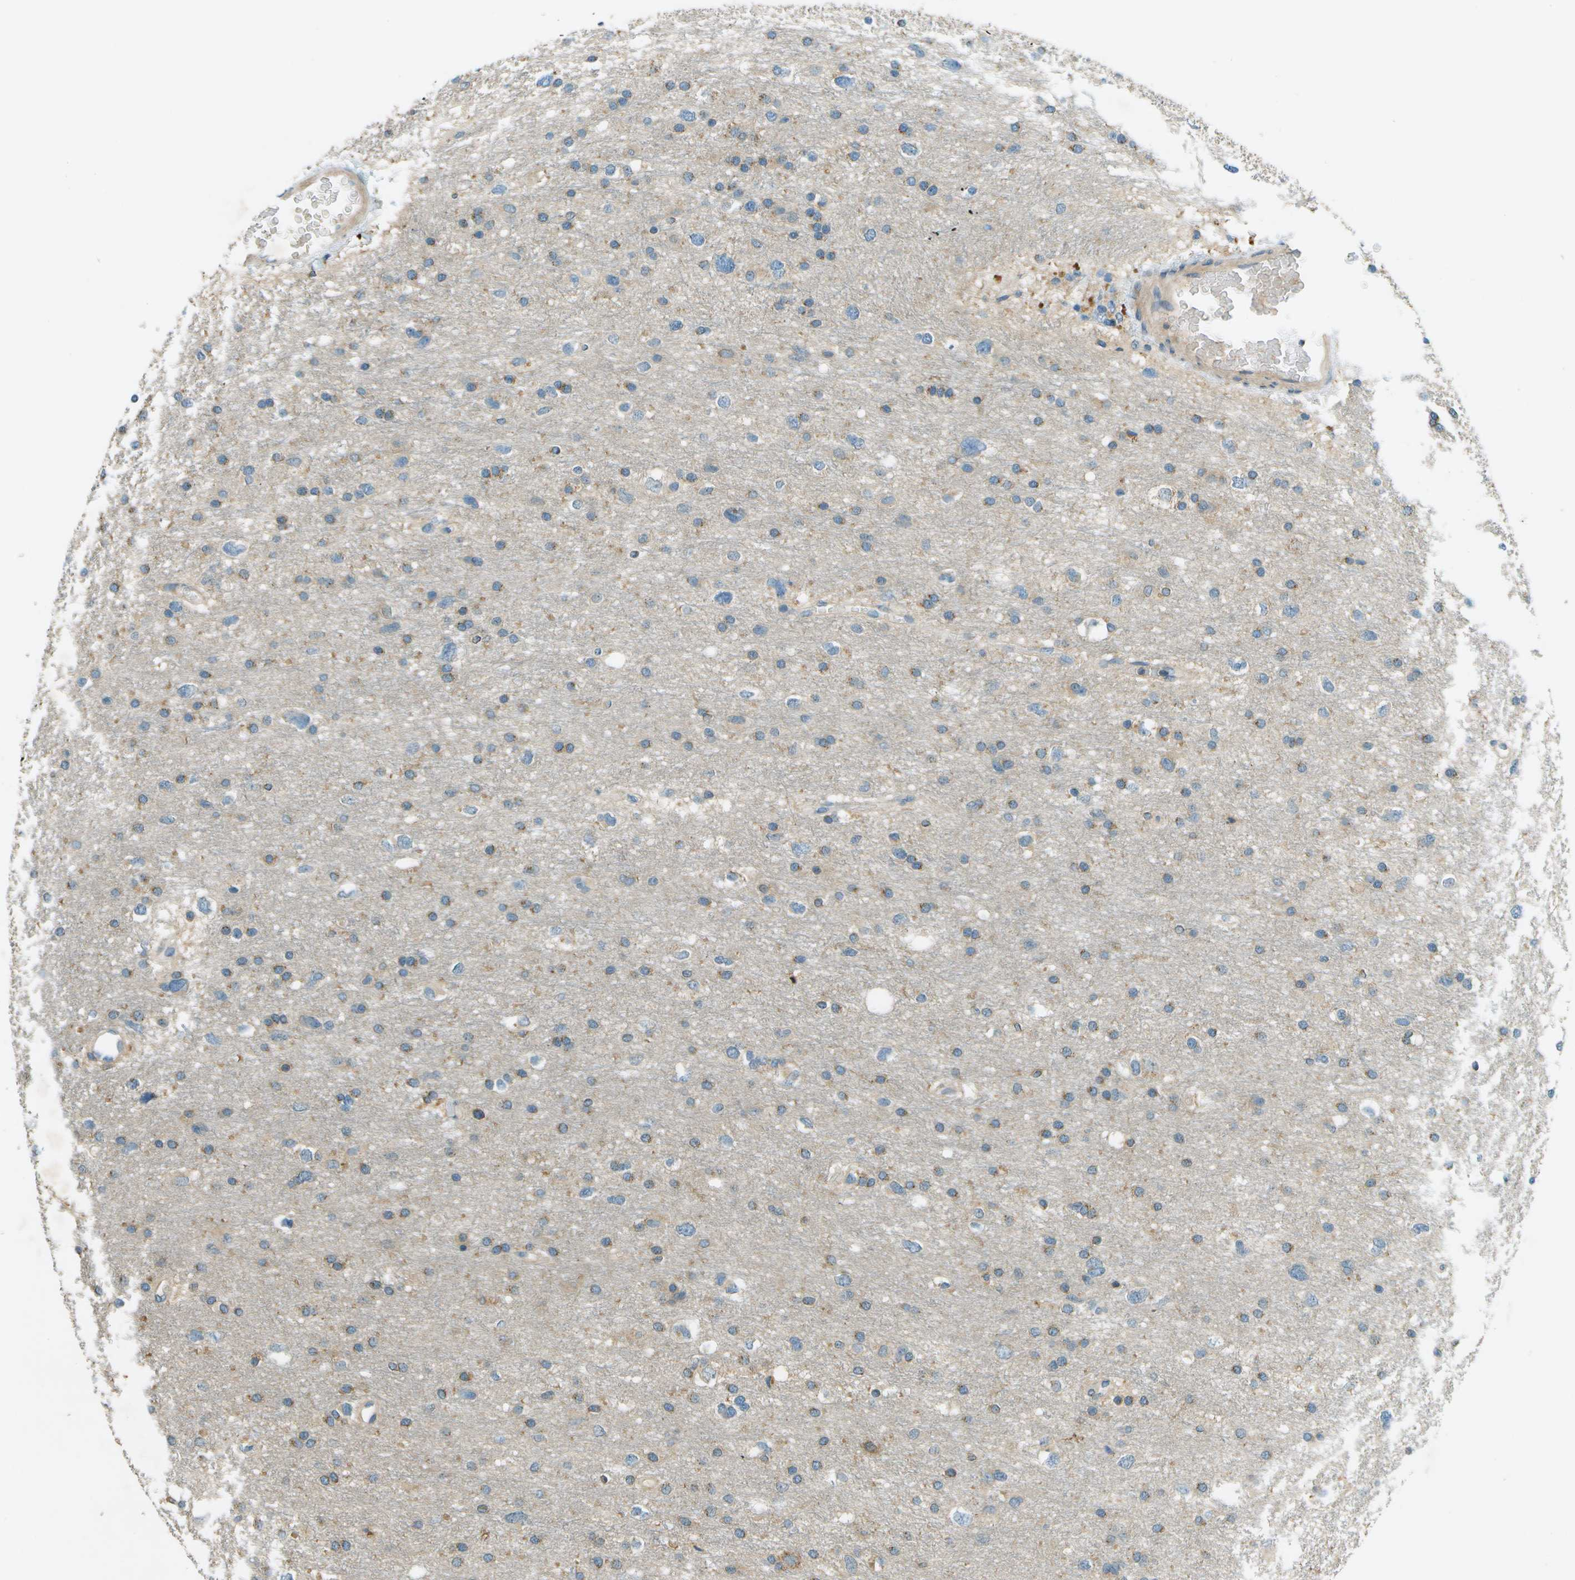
{"staining": {"intensity": "moderate", "quantity": "<25%", "location": "cytoplasmic/membranous"}, "tissue": "glioma", "cell_type": "Tumor cells", "image_type": "cancer", "snomed": [{"axis": "morphology", "description": "Glioma, malignant, Low grade"}, {"axis": "topography", "description": "Brain"}], "caption": "Glioma was stained to show a protein in brown. There is low levels of moderate cytoplasmic/membranous expression in approximately <25% of tumor cells.", "gene": "NUDT4", "patient": {"sex": "female", "age": 37}}